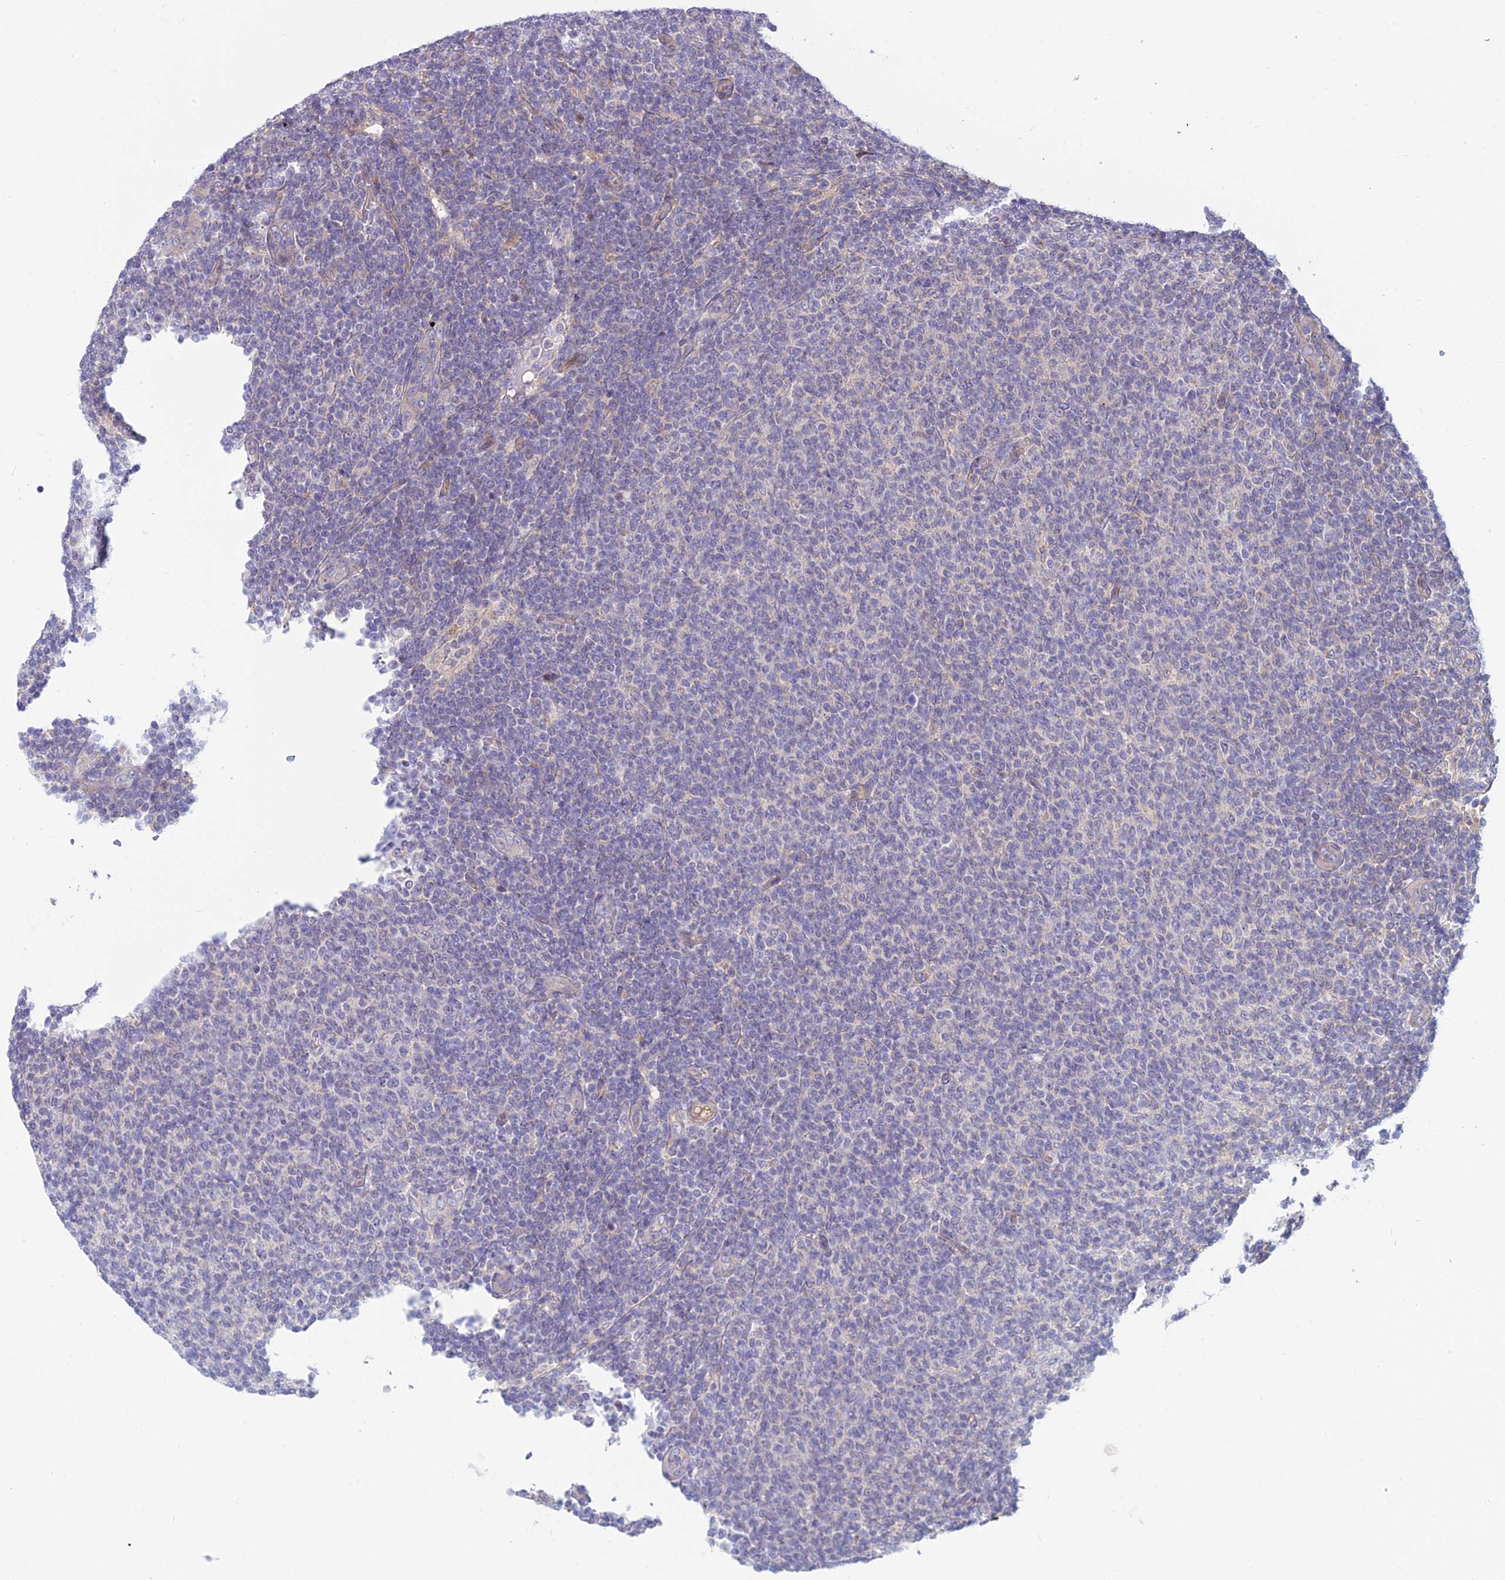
{"staining": {"intensity": "negative", "quantity": "none", "location": "none"}, "tissue": "lymphoma", "cell_type": "Tumor cells", "image_type": "cancer", "snomed": [{"axis": "morphology", "description": "Malignant lymphoma, non-Hodgkin's type, Low grade"}, {"axis": "topography", "description": "Lymph node"}], "caption": "Tumor cells show no significant protein staining in lymphoma.", "gene": "DUS2", "patient": {"sex": "male", "age": 66}}